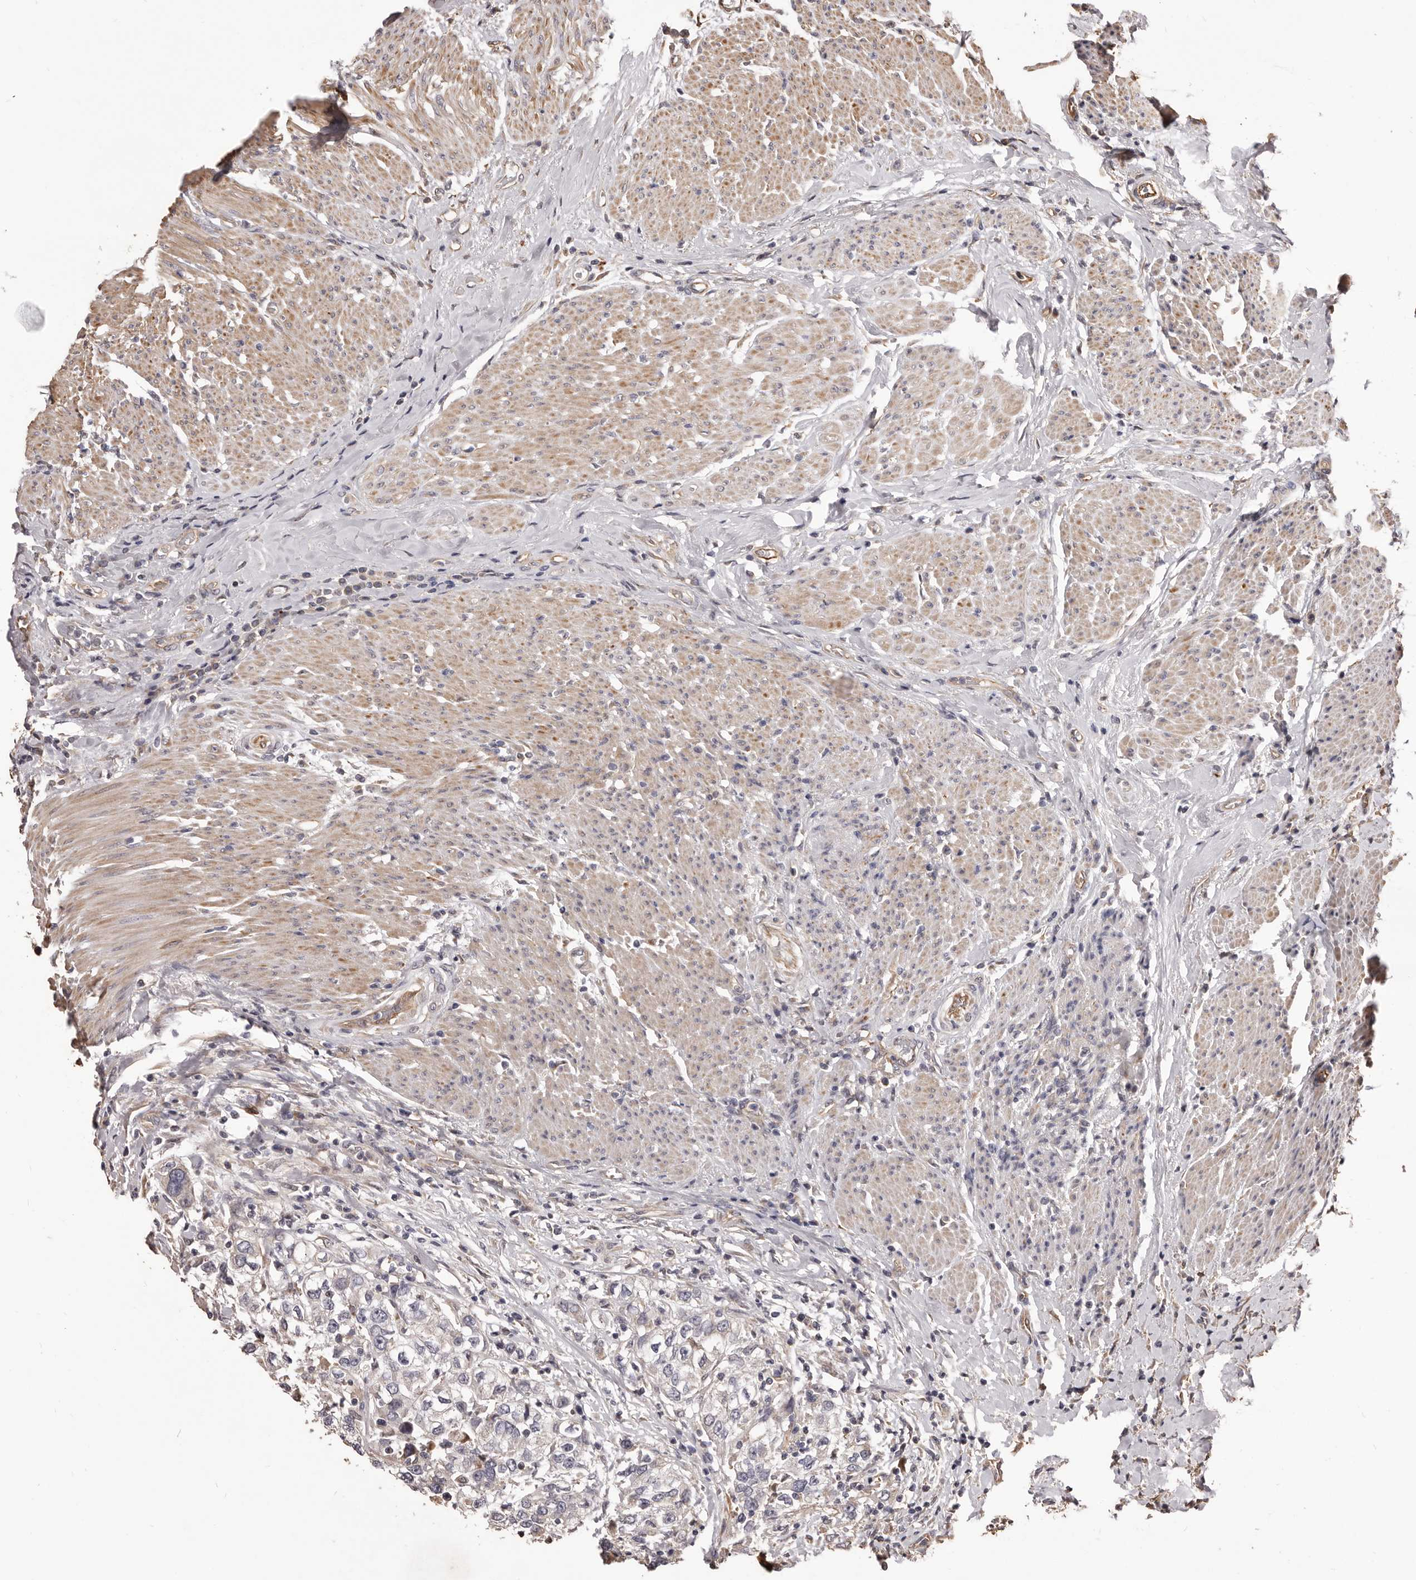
{"staining": {"intensity": "negative", "quantity": "none", "location": "none"}, "tissue": "urothelial cancer", "cell_type": "Tumor cells", "image_type": "cancer", "snomed": [{"axis": "morphology", "description": "Urothelial carcinoma, High grade"}, {"axis": "topography", "description": "Urinary bladder"}], "caption": "The immunohistochemistry (IHC) image has no significant expression in tumor cells of high-grade urothelial carcinoma tissue.", "gene": "ALPK1", "patient": {"sex": "female", "age": 80}}